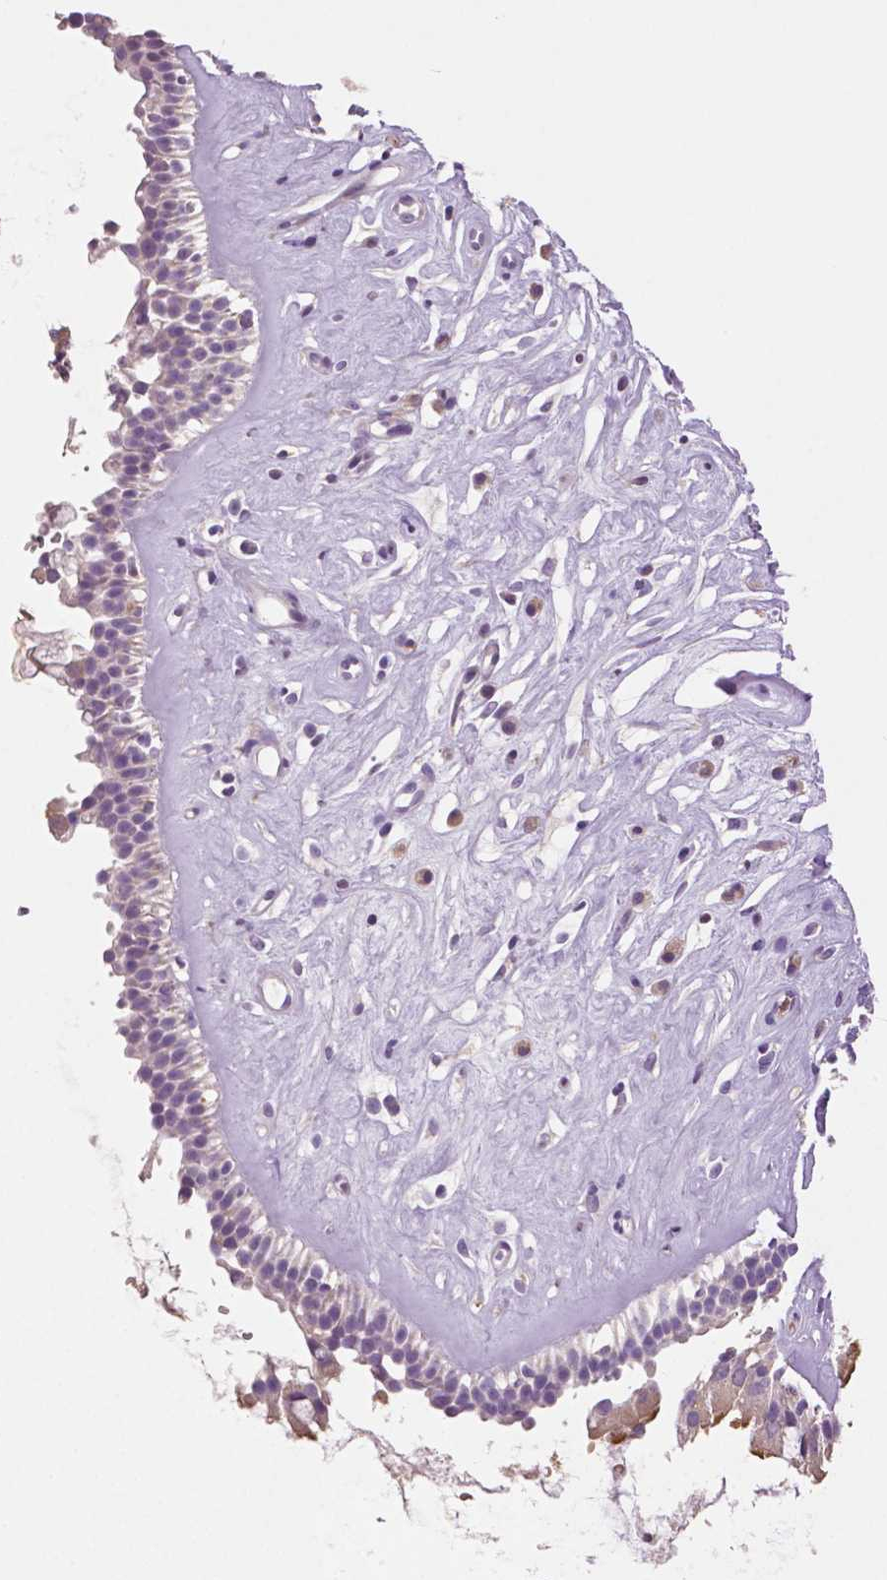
{"staining": {"intensity": "negative", "quantity": "none", "location": "none"}, "tissue": "nasopharynx", "cell_type": "Respiratory epithelial cells", "image_type": "normal", "snomed": [{"axis": "morphology", "description": "Normal tissue, NOS"}, {"axis": "topography", "description": "Nasopharynx"}], "caption": "An immunohistochemistry histopathology image of benign nasopharynx is shown. There is no staining in respiratory epithelial cells of nasopharynx. (Brightfield microscopy of DAB immunohistochemistry (IHC) at high magnification).", "gene": "DNAH12", "patient": {"sex": "male", "age": 32}}